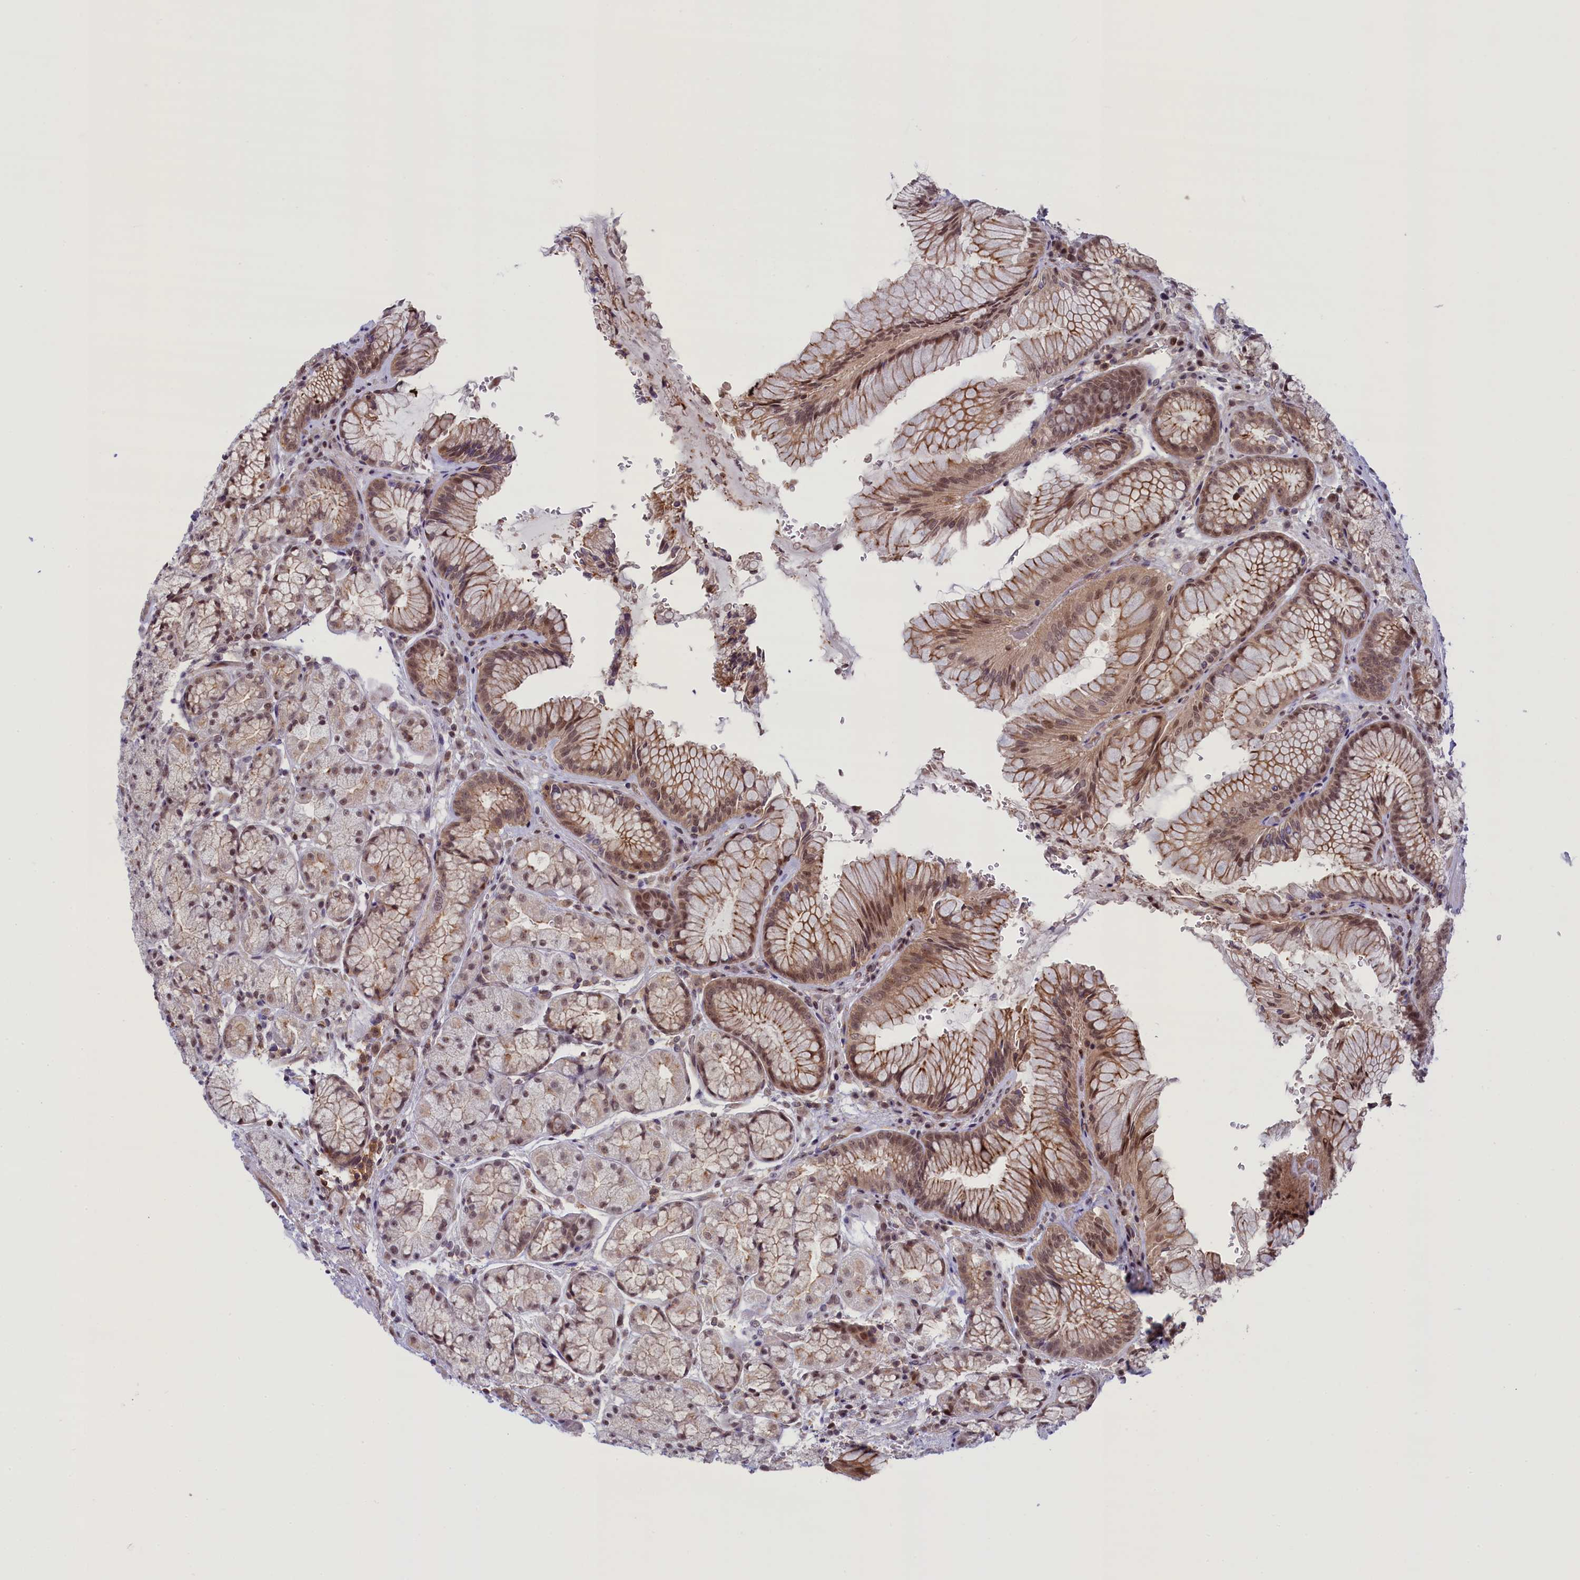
{"staining": {"intensity": "moderate", "quantity": ">75%", "location": "cytoplasmic/membranous,nuclear"}, "tissue": "stomach", "cell_type": "Glandular cells", "image_type": "normal", "snomed": [{"axis": "morphology", "description": "Normal tissue, NOS"}, {"axis": "topography", "description": "Stomach"}], "caption": "Immunohistochemical staining of unremarkable human stomach demonstrates >75% levels of moderate cytoplasmic/membranous,nuclear protein positivity in about >75% of glandular cells.", "gene": "FCHO1", "patient": {"sex": "male", "age": 63}}